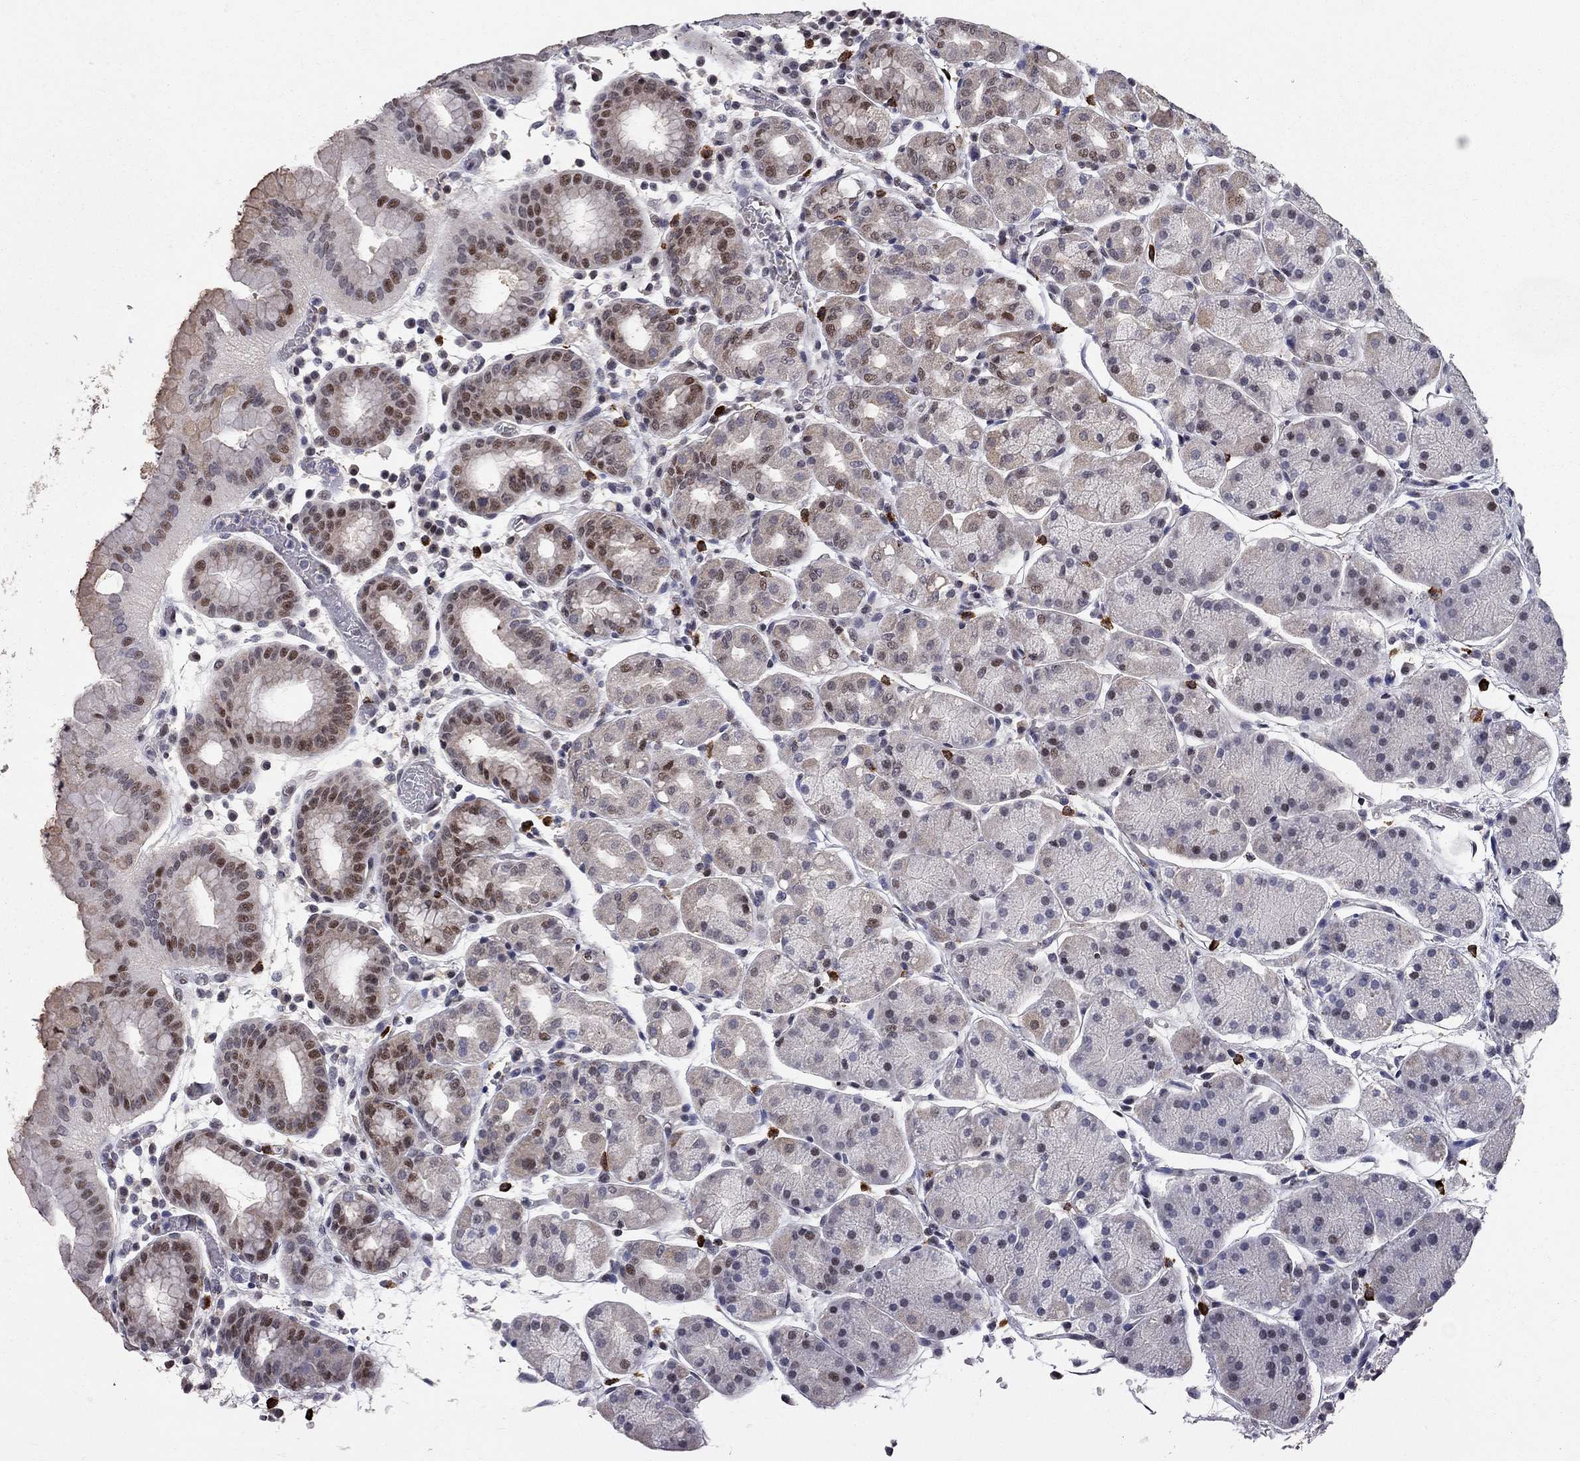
{"staining": {"intensity": "moderate", "quantity": "<25%", "location": "nuclear"}, "tissue": "stomach", "cell_type": "Glandular cells", "image_type": "normal", "snomed": [{"axis": "morphology", "description": "Normal tissue, NOS"}, {"axis": "topography", "description": "Stomach"}], "caption": "DAB immunohistochemical staining of benign stomach shows moderate nuclear protein expression in approximately <25% of glandular cells. Using DAB (brown) and hematoxylin (blue) stains, captured at high magnification using brightfield microscopy.", "gene": "HDAC3", "patient": {"sex": "male", "age": 54}}